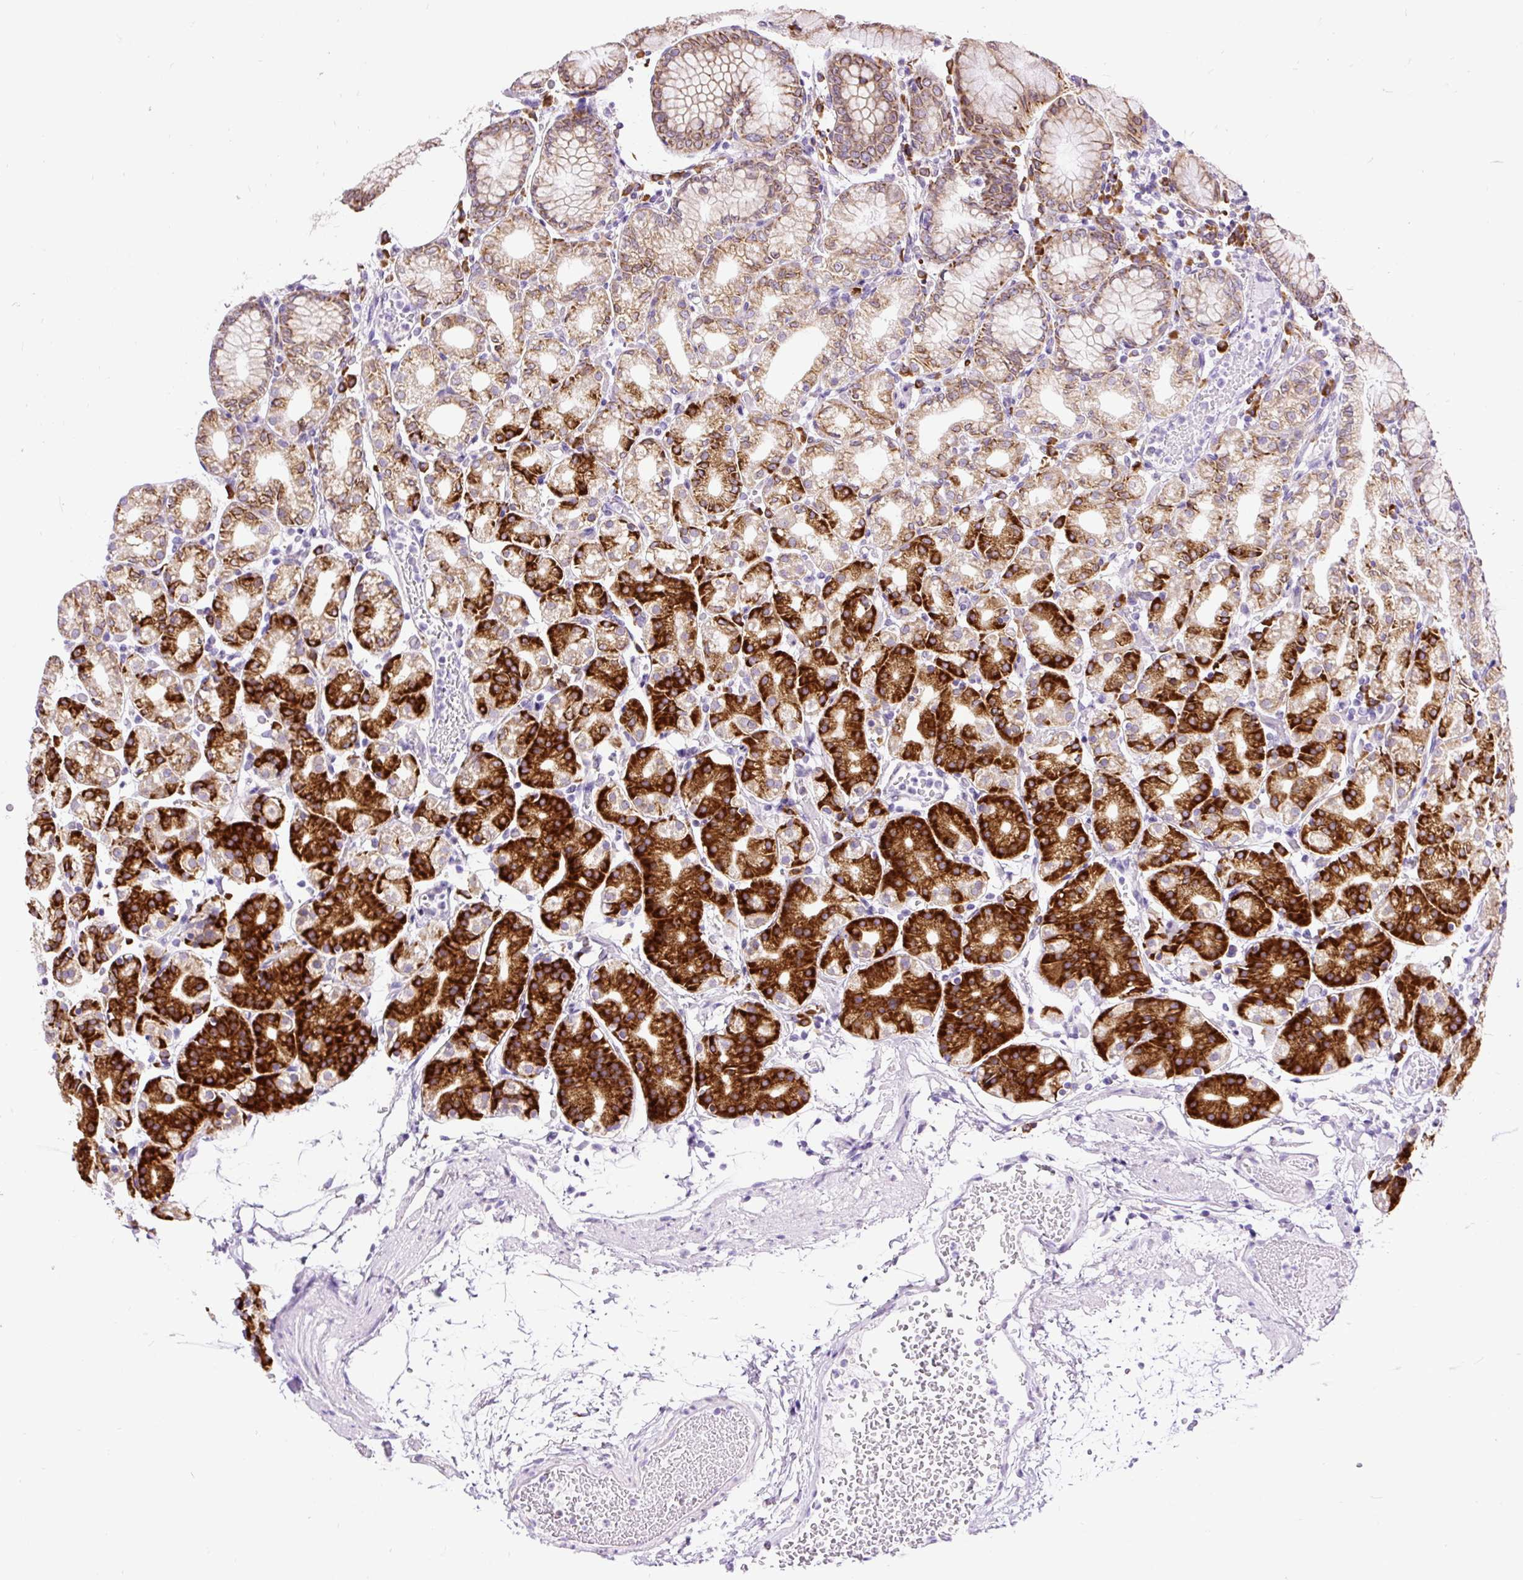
{"staining": {"intensity": "strong", "quantity": "25%-75%", "location": "cytoplasmic/membranous"}, "tissue": "stomach", "cell_type": "Glandular cells", "image_type": "normal", "snomed": [{"axis": "morphology", "description": "Normal tissue, NOS"}, {"axis": "topography", "description": "Stomach"}], "caption": "High-magnification brightfield microscopy of benign stomach stained with DAB (brown) and counterstained with hematoxylin (blue). glandular cells exhibit strong cytoplasmic/membranous expression is present in about25%-75% of cells. The staining was performed using DAB, with brown indicating positive protein expression. Nuclei are stained blue with hematoxylin.", "gene": "DDOST", "patient": {"sex": "female", "age": 57}}